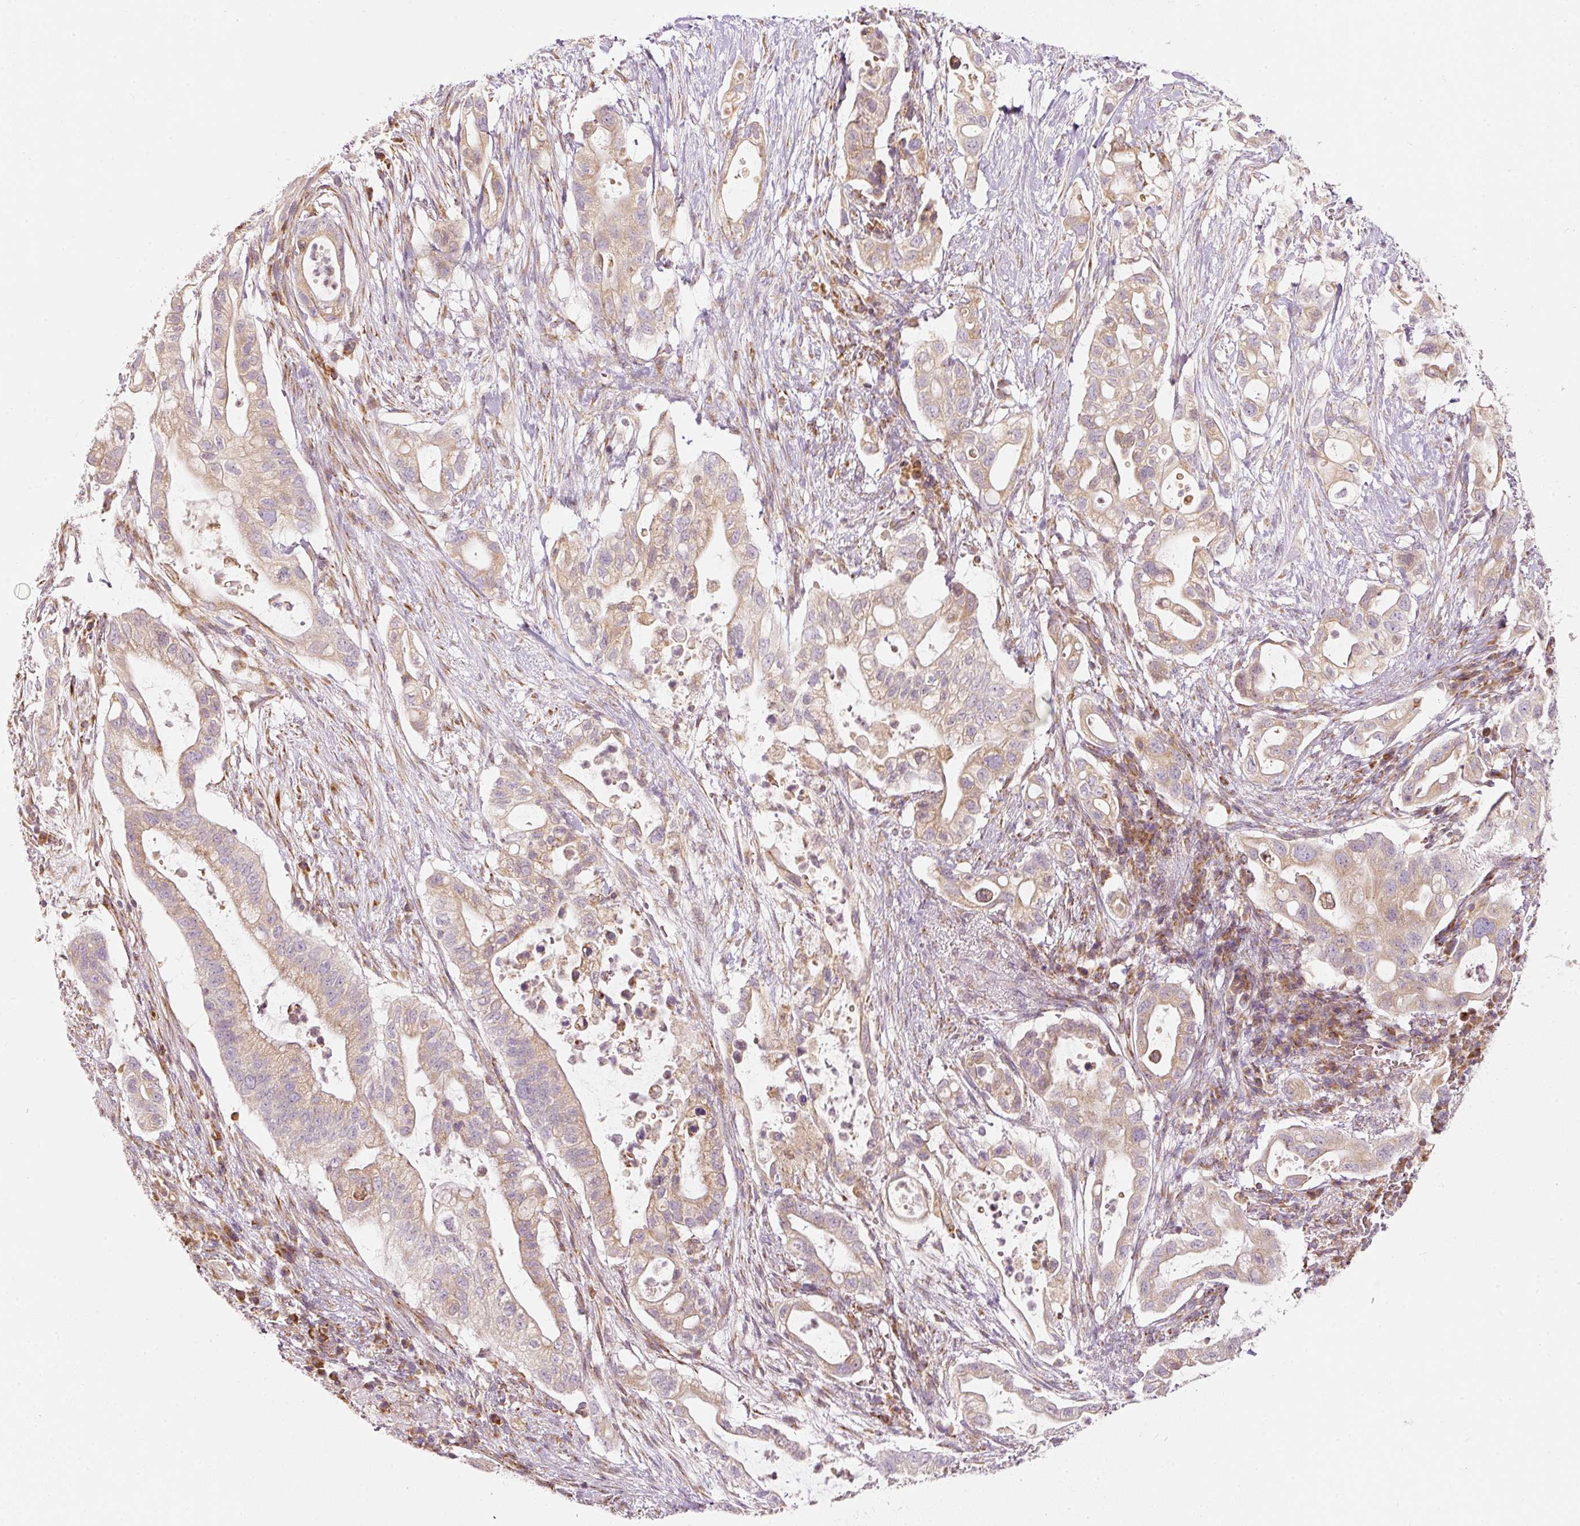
{"staining": {"intensity": "weak", "quantity": ">75%", "location": "cytoplasmic/membranous"}, "tissue": "pancreatic cancer", "cell_type": "Tumor cells", "image_type": "cancer", "snomed": [{"axis": "morphology", "description": "Adenocarcinoma, NOS"}, {"axis": "topography", "description": "Pancreas"}], "caption": "Approximately >75% of tumor cells in human pancreatic cancer (adenocarcinoma) display weak cytoplasmic/membranous protein expression as visualized by brown immunohistochemical staining.", "gene": "SNAPC5", "patient": {"sex": "female", "age": 72}}